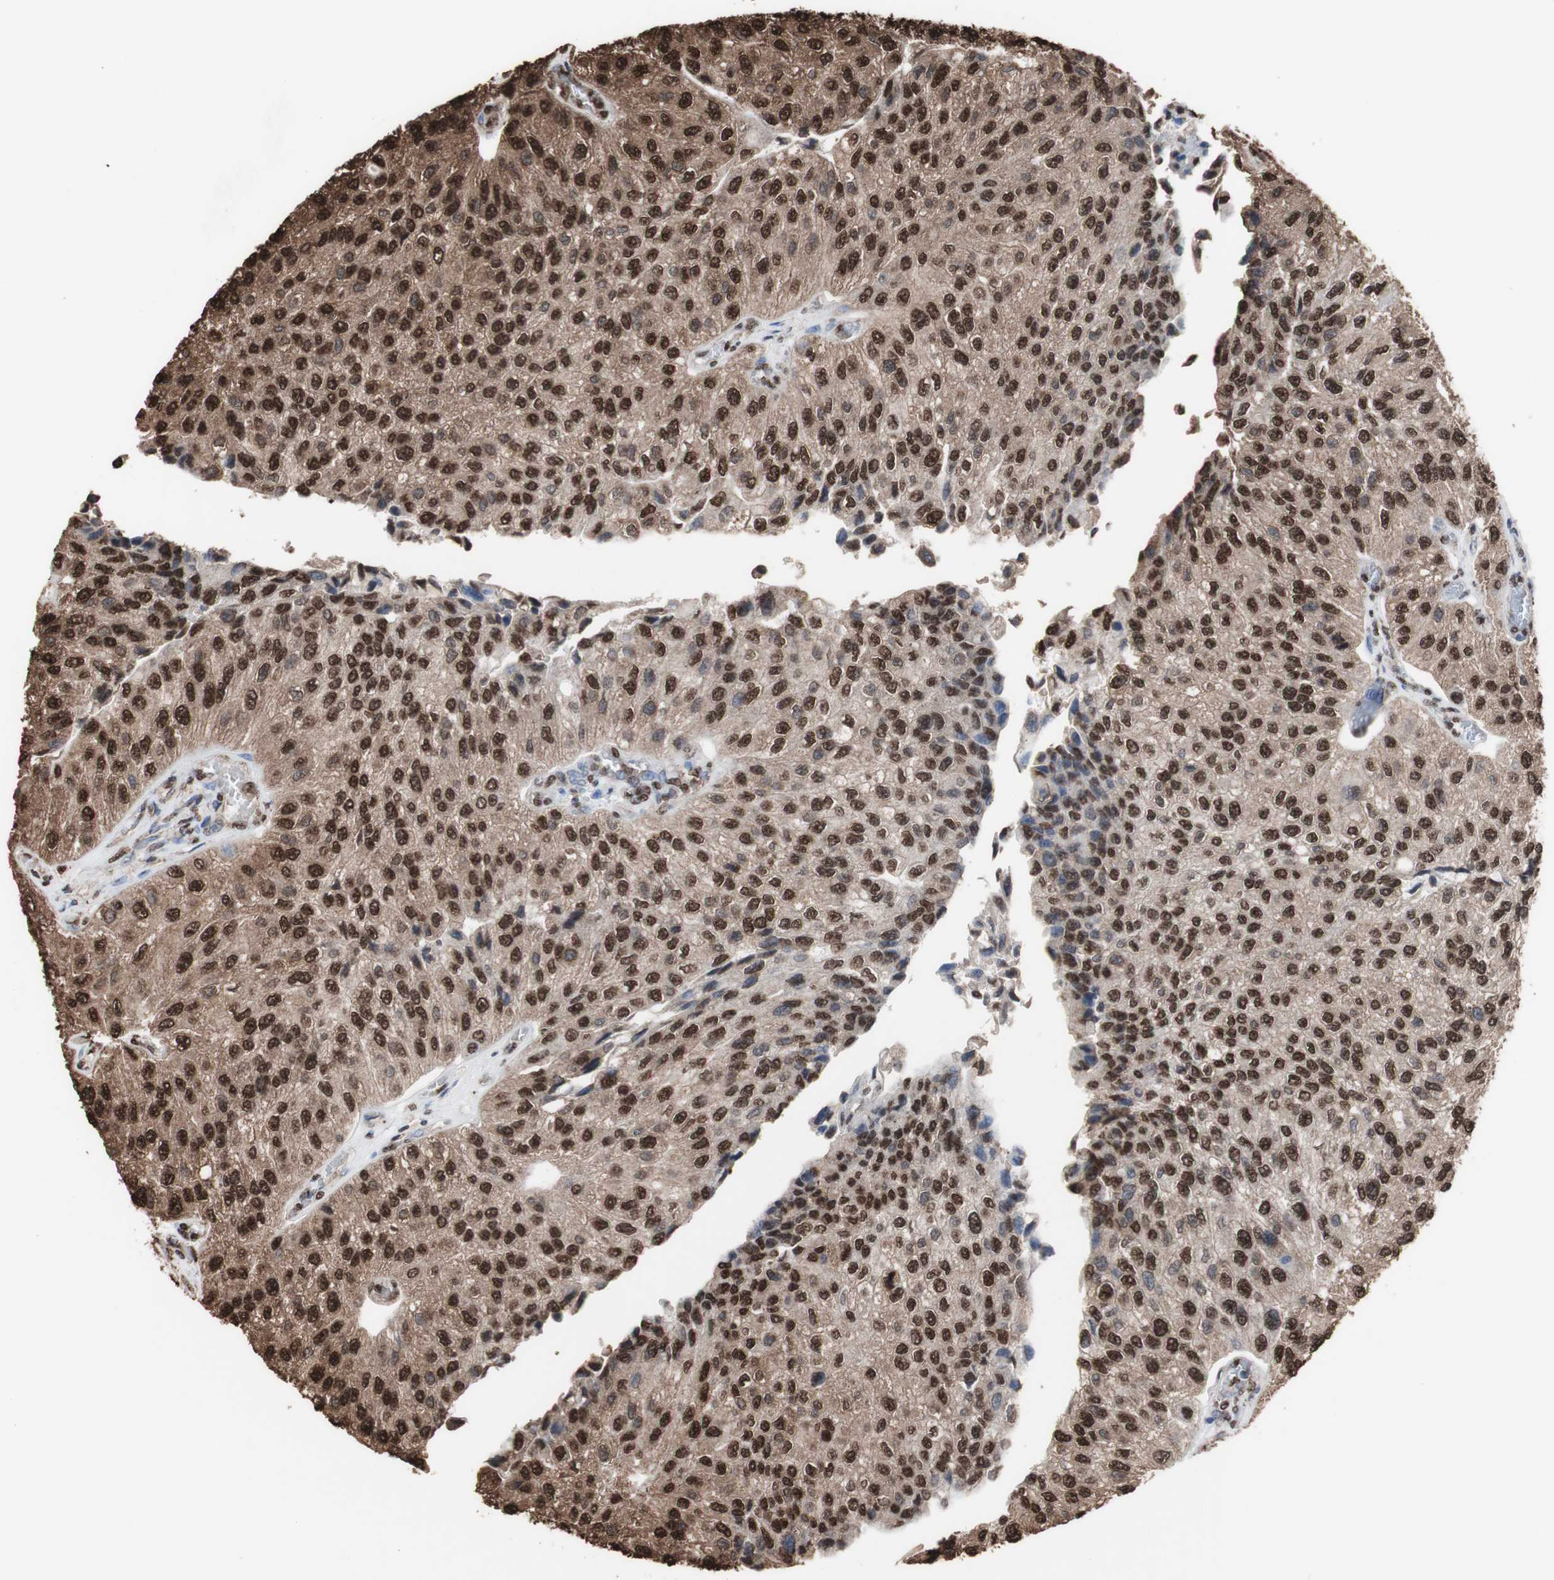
{"staining": {"intensity": "strong", "quantity": ">75%", "location": "cytoplasmic/membranous,nuclear"}, "tissue": "urothelial cancer", "cell_type": "Tumor cells", "image_type": "cancer", "snomed": [{"axis": "morphology", "description": "Urothelial carcinoma, High grade"}, {"axis": "topography", "description": "Kidney"}, {"axis": "topography", "description": "Urinary bladder"}], "caption": "Immunohistochemistry image of neoplastic tissue: high-grade urothelial carcinoma stained using immunohistochemistry exhibits high levels of strong protein expression localized specifically in the cytoplasmic/membranous and nuclear of tumor cells, appearing as a cytoplasmic/membranous and nuclear brown color.", "gene": "PIDD1", "patient": {"sex": "male", "age": 77}}